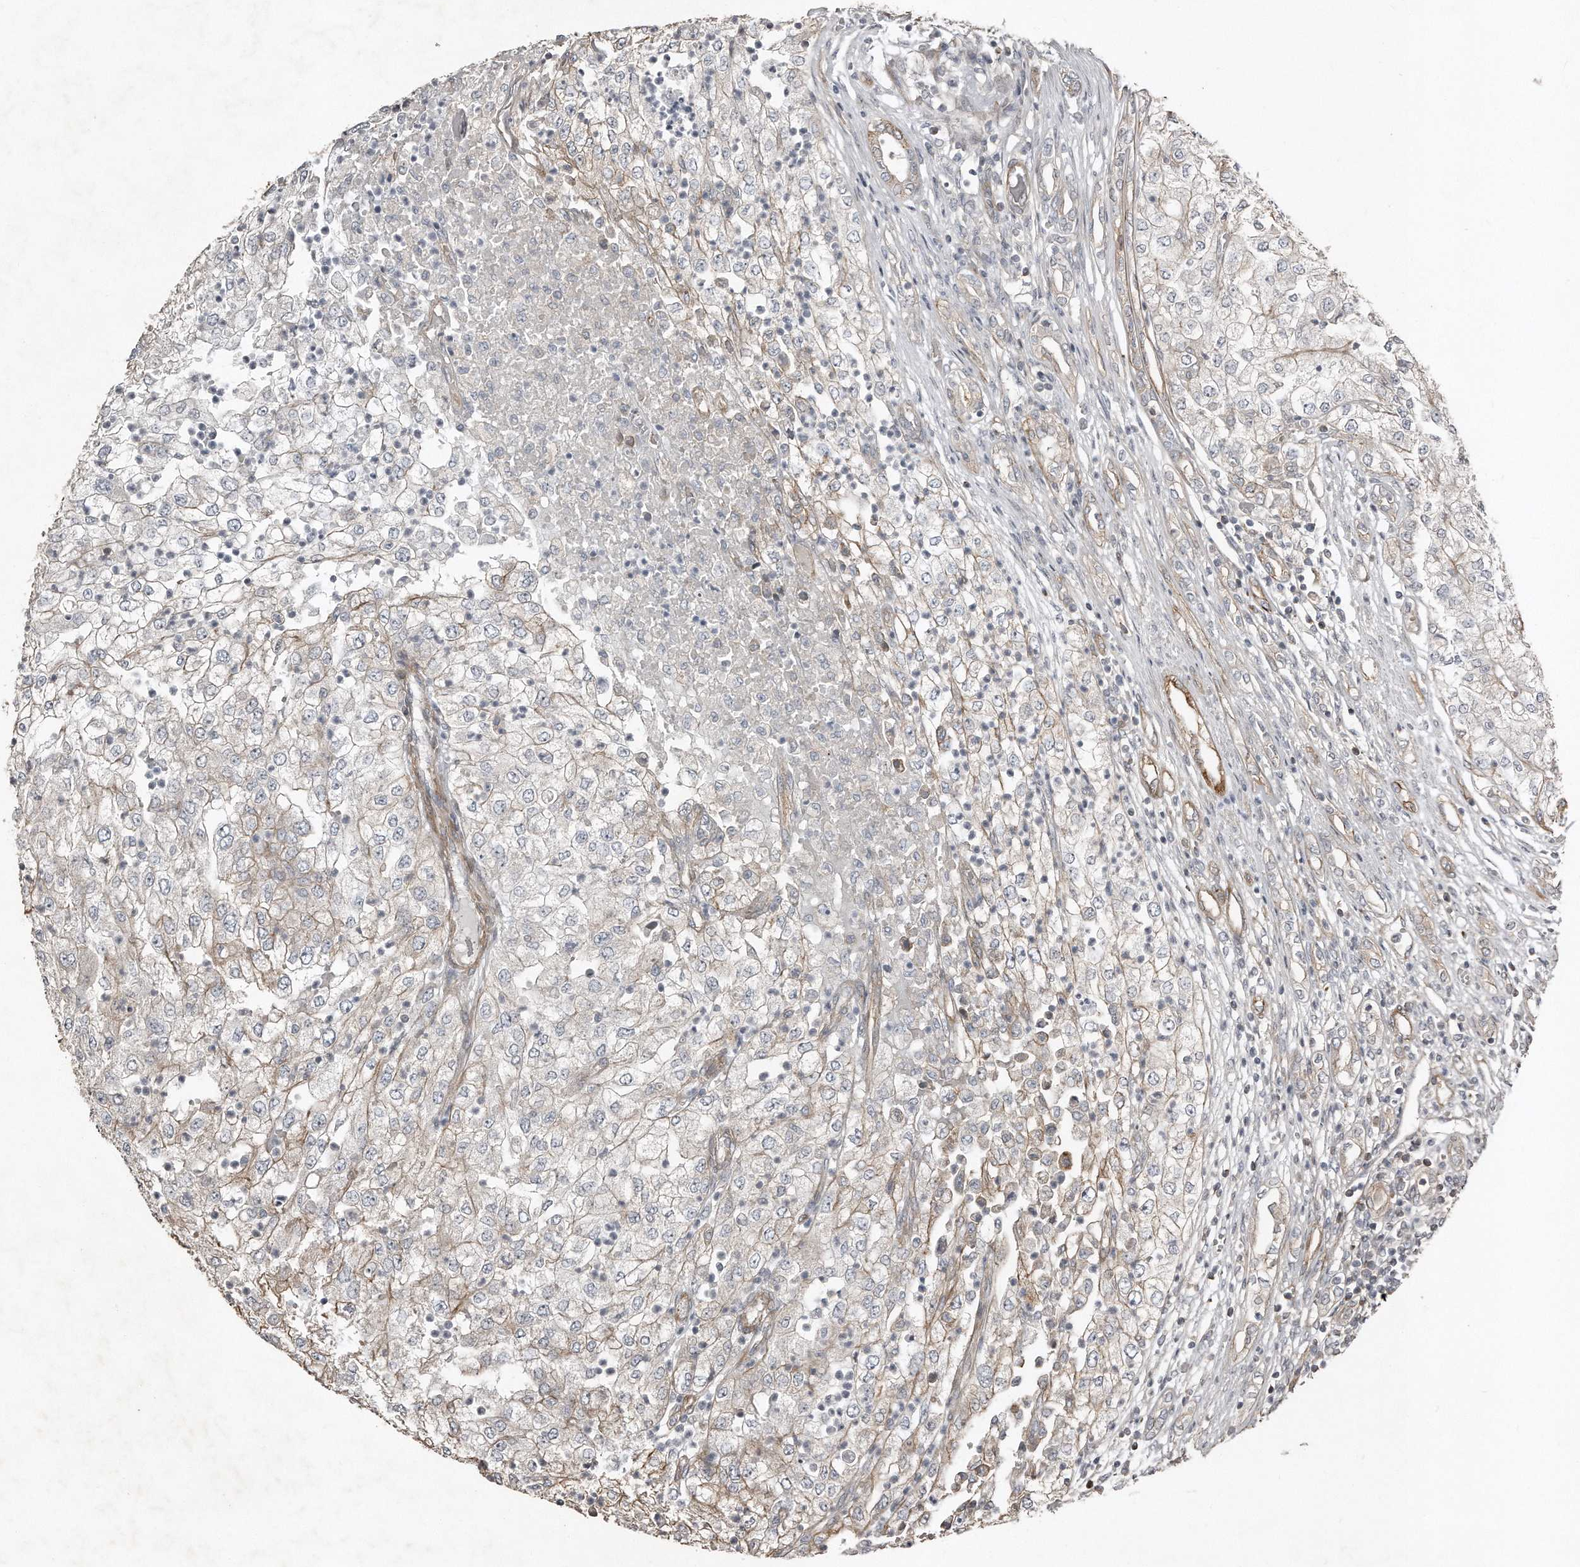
{"staining": {"intensity": "weak", "quantity": "25%-75%", "location": "cytoplasmic/membranous"}, "tissue": "renal cancer", "cell_type": "Tumor cells", "image_type": "cancer", "snomed": [{"axis": "morphology", "description": "Adenocarcinoma, NOS"}, {"axis": "topography", "description": "Kidney"}], "caption": "Protein analysis of renal cancer tissue demonstrates weak cytoplasmic/membranous positivity in approximately 25%-75% of tumor cells.", "gene": "SNAP47", "patient": {"sex": "female", "age": 54}}